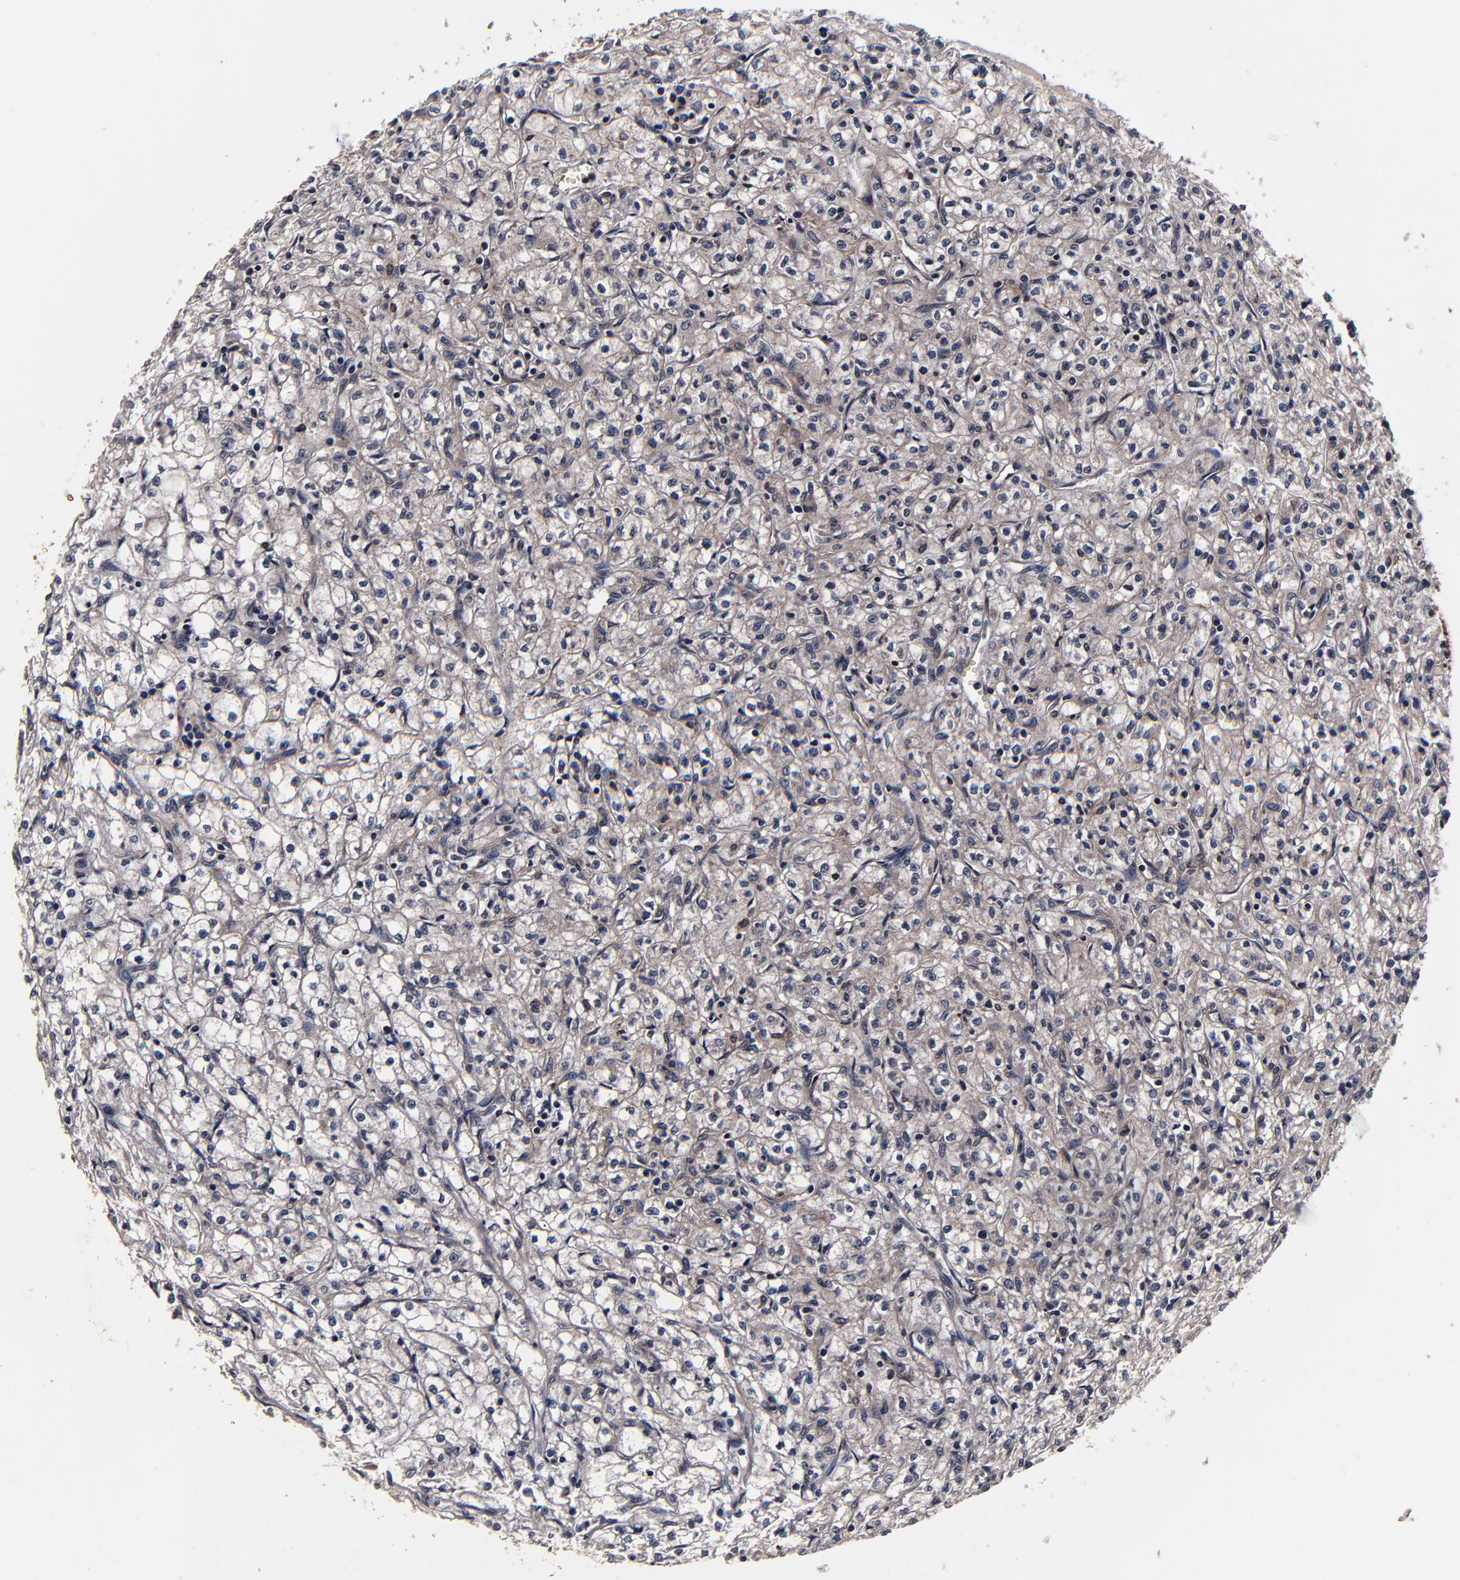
{"staining": {"intensity": "weak", "quantity": "25%-75%", "location": "cytoplasmic/membranous"}, "tissue": "renal cancer", "cell_type": "Tumor cells", "image_type": "cancer", "snomed": [{"axis": "morphology", "description": "Adenocarcinoma, NOS"}, {"axis": "topography", "description": "Kidney"}], "caption": "The image shows staining of renal cancer (adenocarcinoma), revealing weak cytoplasmic/membranous protein staining (brown color) within tumor cells.", "gene": "MMP15", "patient": {"sex": "male", "age": 61}}